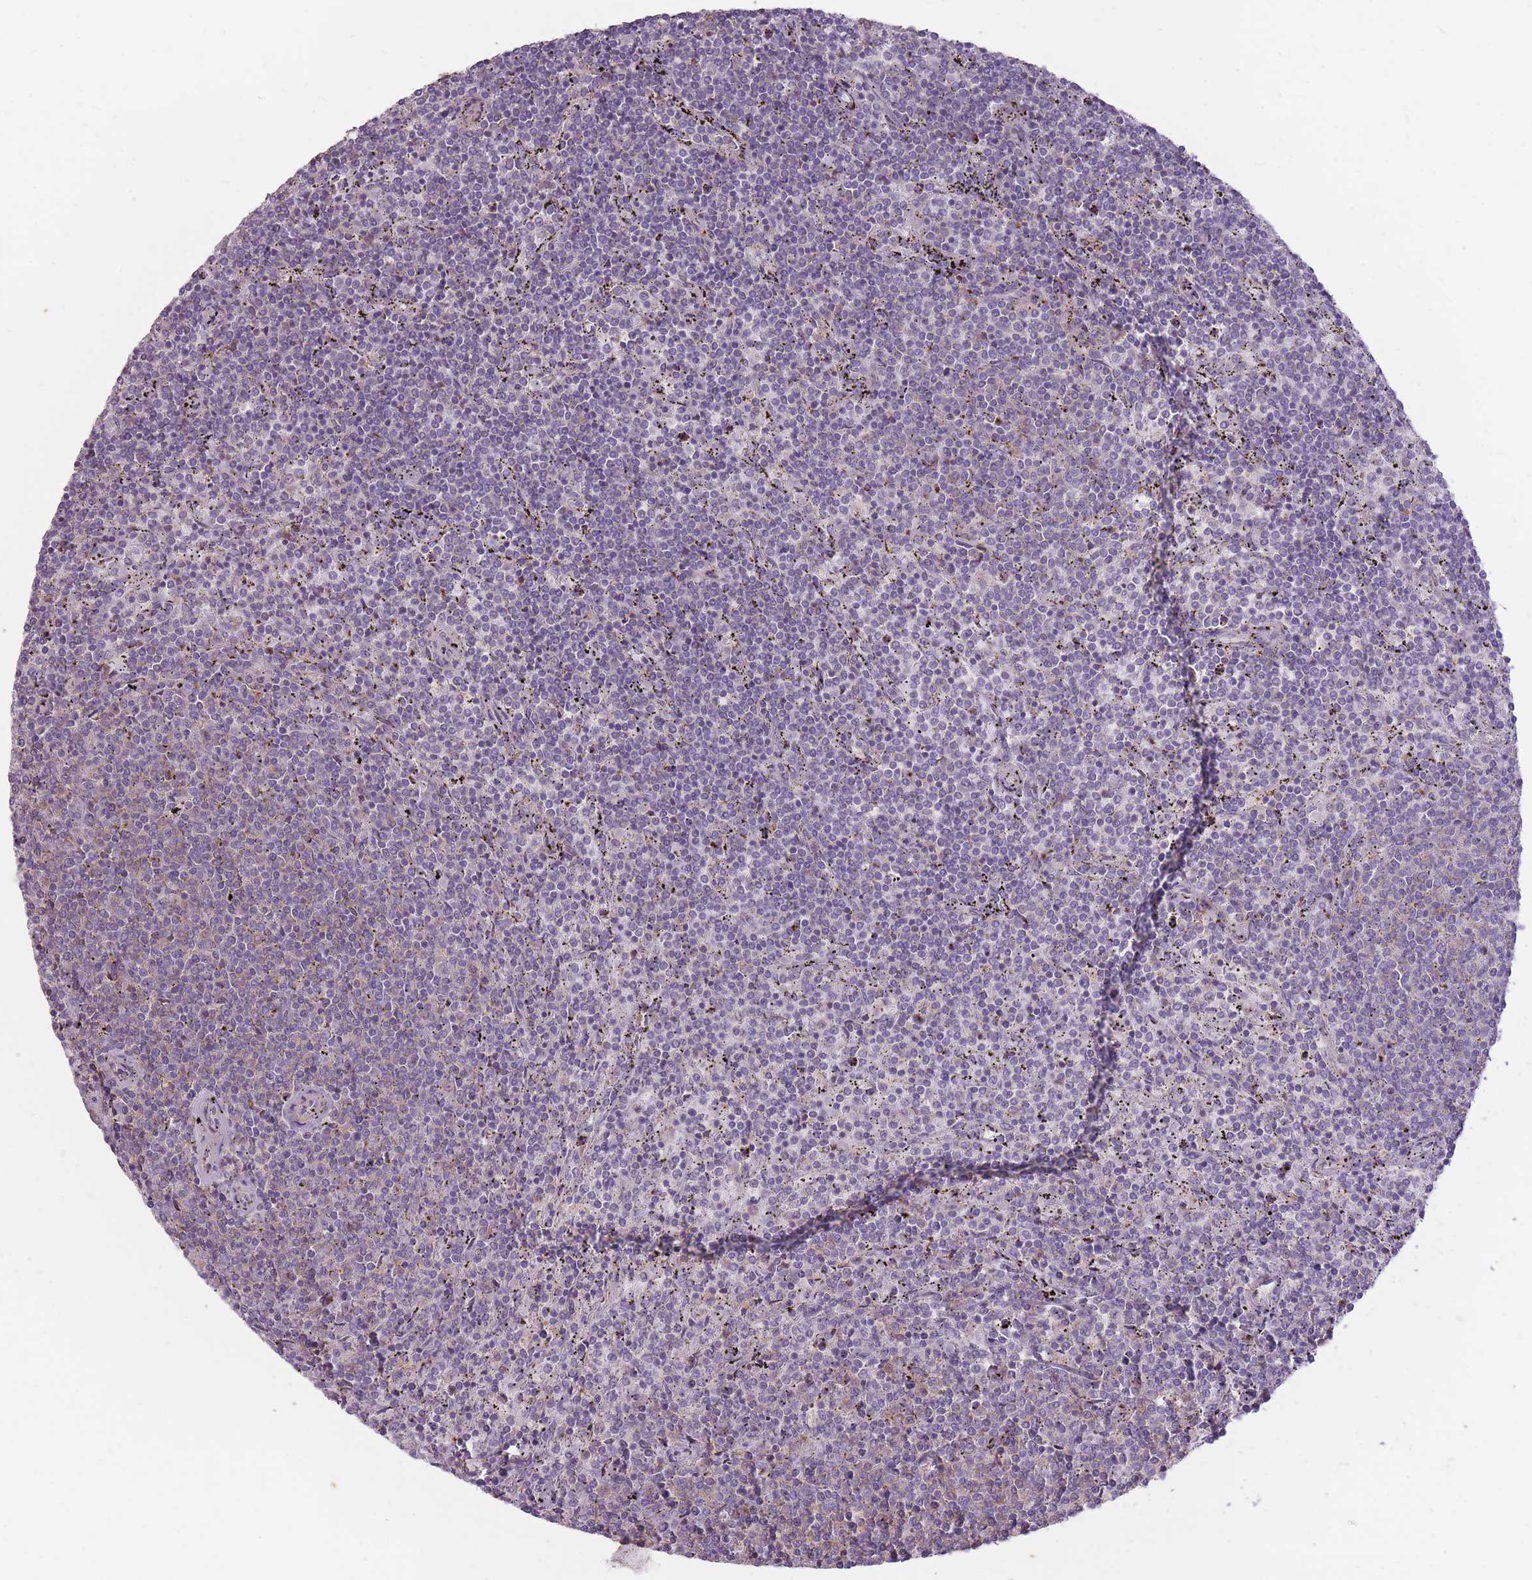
{"staining": {"intensity": "negative", "quantity": "none", "location": "none"}, "tissue": "lymphoma", "cell_type": "Tumor cells", "image_type": "cancer", "snomed": [{"axis": "morphology", "description": "Malignant lymphoma, non-Hodgkin's type, Low grade"}, {"axis": "topography", "description": "Spleen"}], "caption": "DAB immunohistochemical staining of malignant lymphoma, non-Hodgkin's type (low-grade) shows no significant positivity in tumor cells. (Immunohistochemistry, brightfield microscopy, high magnification).", "gene": "TET3", "patient": {"sex": "female", "age": 50}}